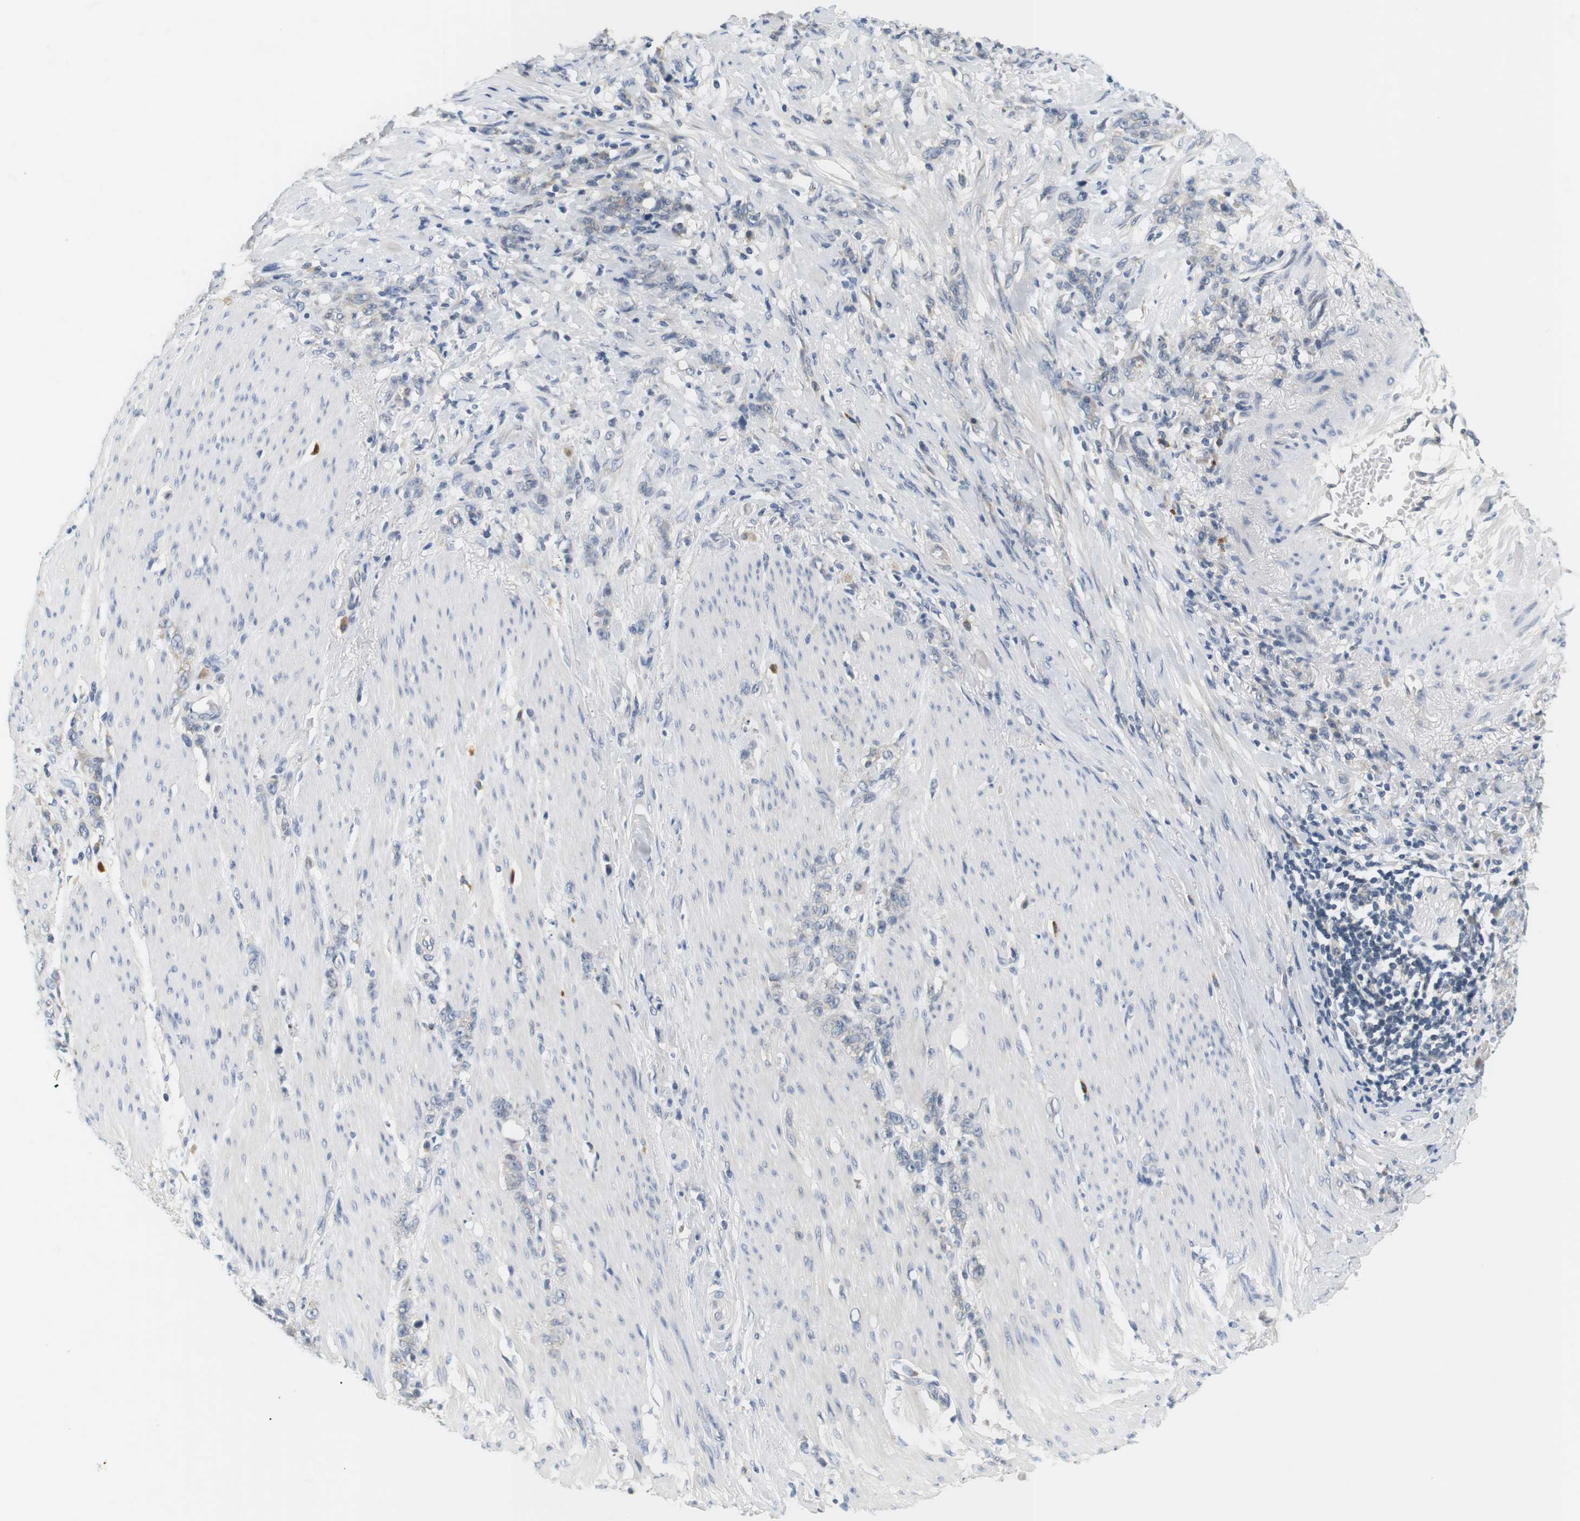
{"staining": {"intensity": "negative", "quantity": "none", "location": "none"}, "tissue": "stomach cancer", "cell_type": "Tumor cells", "image_type": "cancer", "snomed": [{"axis": "morphology", "description": "Adenocarcinoma, NOS"}, {"axis": "topography", "description": "Stomach, lower"}], "caption": "Immunohistochemical staining of human adenocarcinoma (stomach) shows no significant staining in tumor cells.", "gene": "EVA1C", "patient": {"sex": "male", "age": 88}}